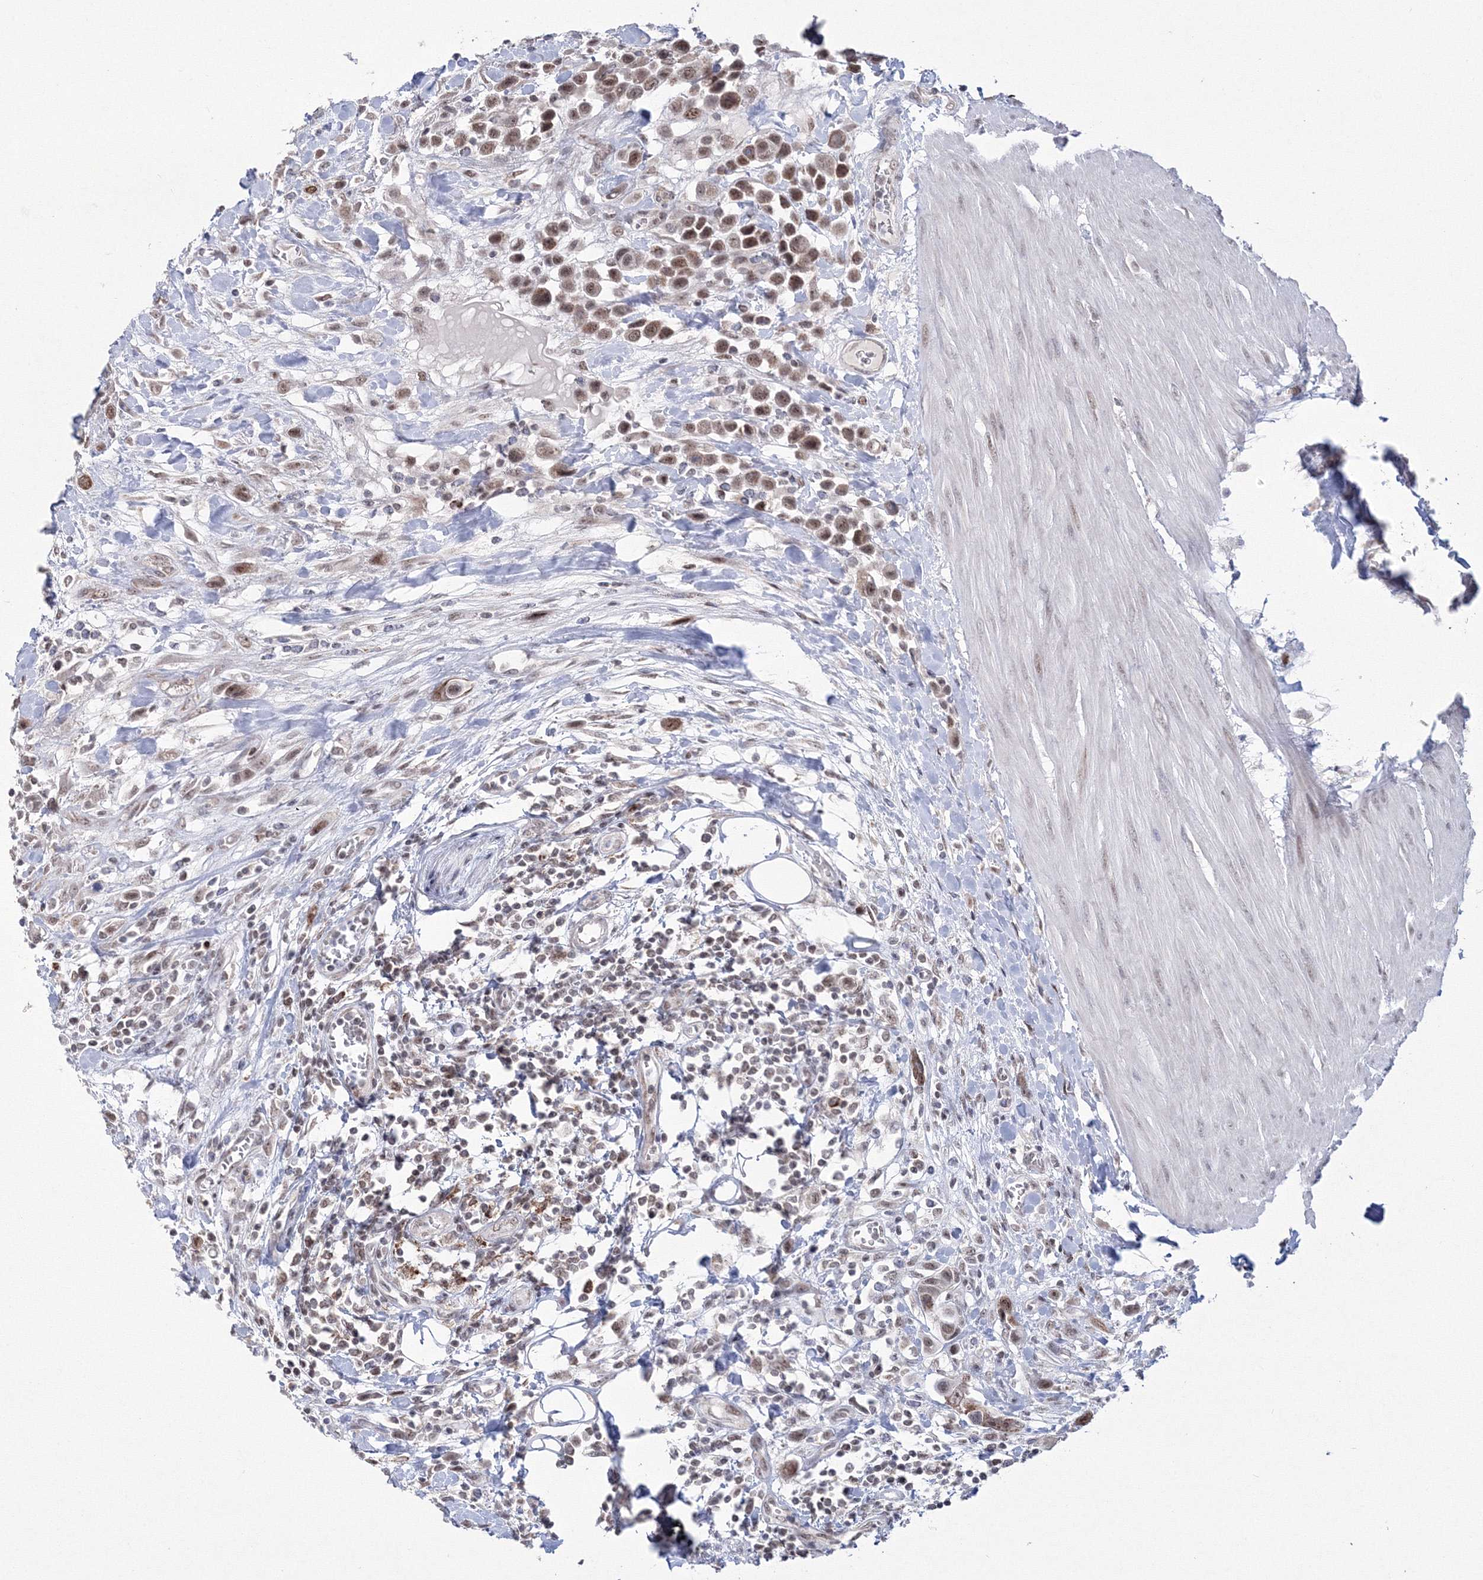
{"staining": {"intensity": "moderate", "quantity": ">75%", "location": "nuclear"}, "tissue": "urothelial cancer", "cell_type": "Tumor cells", "image_type": "cancer", "snomed": [{"axis": "morphology", "description": "Urothelial carcinoma, High grade"}, {"axis": "topography", "description": "Urinary bladder"}], "caption": "Protein staining by immunohistochemistry demonstrates moderate nuclear staining in approximately >75% of tumor cells in high-grade urothelial carcinoma.", "gene": "GRSF1", "patient": {"sex": "male", "age": 50}}